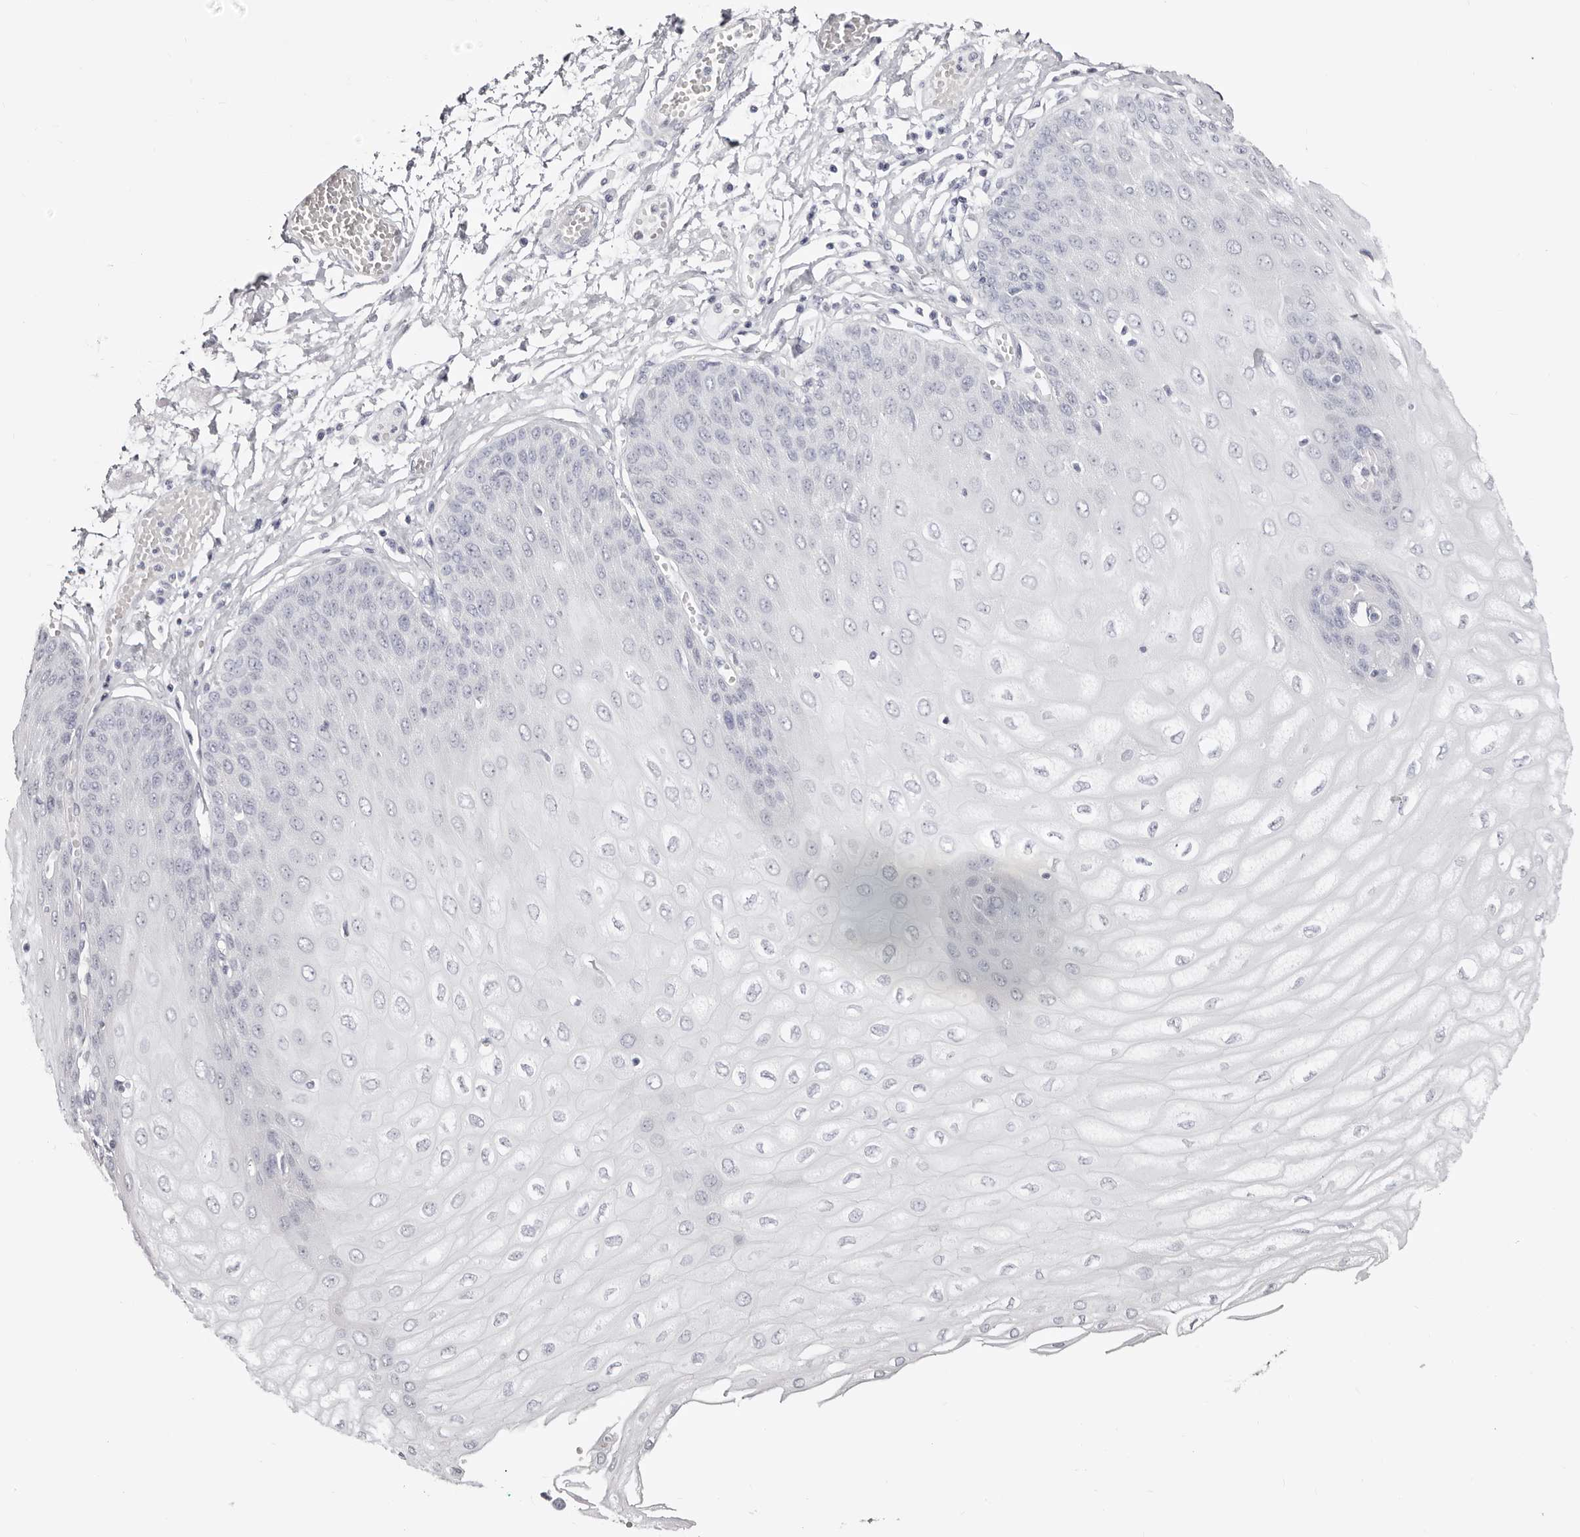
{"staining": {"intensity": "negative", "quantity": "none", "location": "none"}, "tissue": "esophagus", "cell_type": "Squamous epithelial cells", "image_type": "normal", "snomed": [{"axis": "morphology", "description": "Normal tissue, NOS"}, {"axis": "topography", "description": "Esophagus"}], "caption": "The immunohistochemistry (IHC) image has no significant positivity in squamous epithelial cells of esophagus. (Immunohistochemistry, brightfield microscopy, high magnification).", "gene": "AKNAD1", "patient": {"sex": "male", "age": 60}}